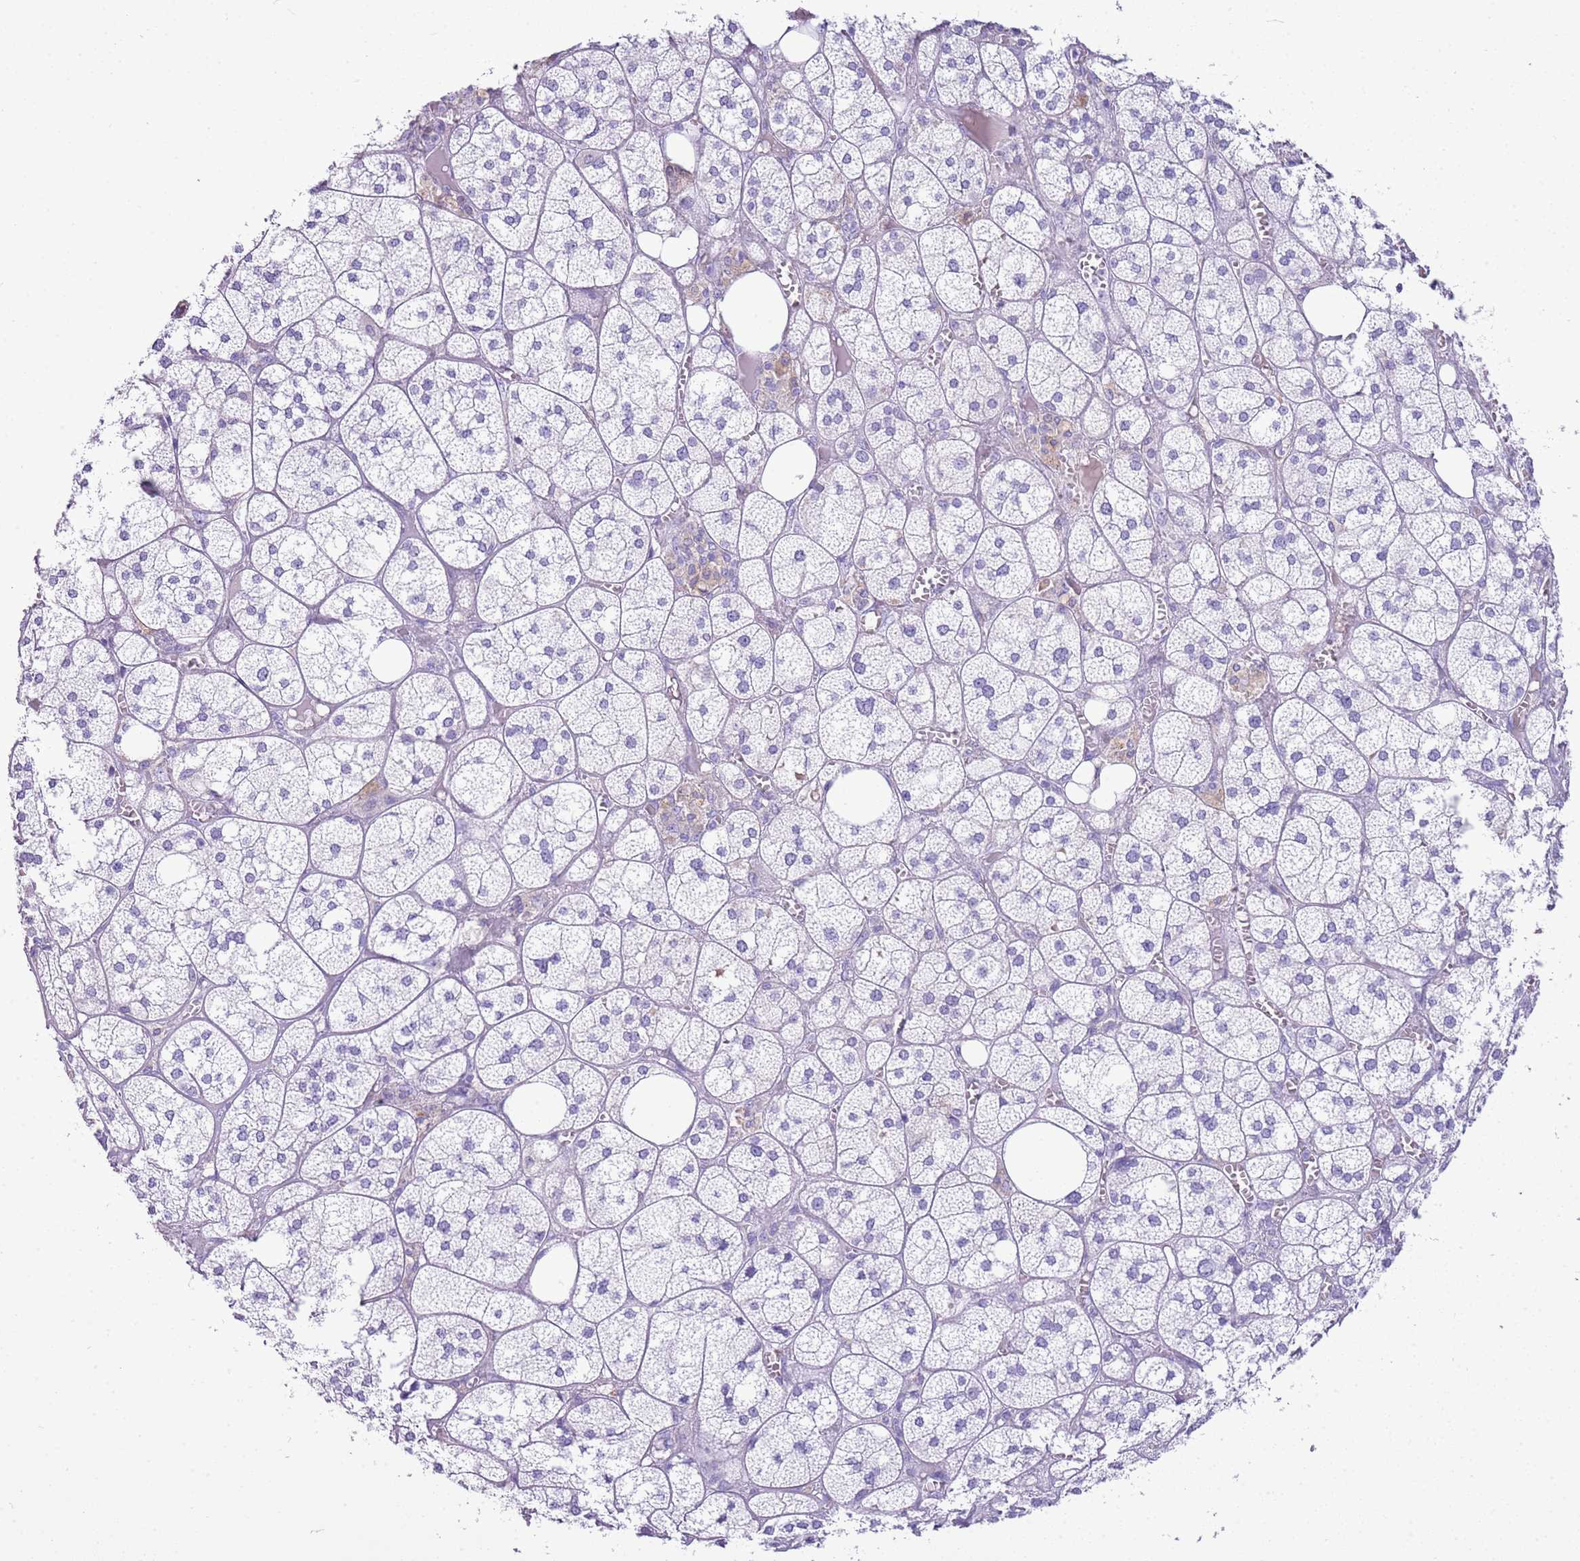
{"staining": {"intensity": "negative", "quantity": "none", "location": "none"}, "tissue": "adrenal gland", "cell_type": "Glandular cells", "image_type": "normal", "snomed": [{"axis": "morphology", "description": "Normal tissue, NOS"}, {"axis": "topography", "description": "Adrenal gland"}], "caption": "Protein analysis of benign adrenal gland displays no significant expression in glandular cells. Nuclei are stained in blue.", "gene": "IGKV3", "patient": {"sex": "female", "age": 61}}